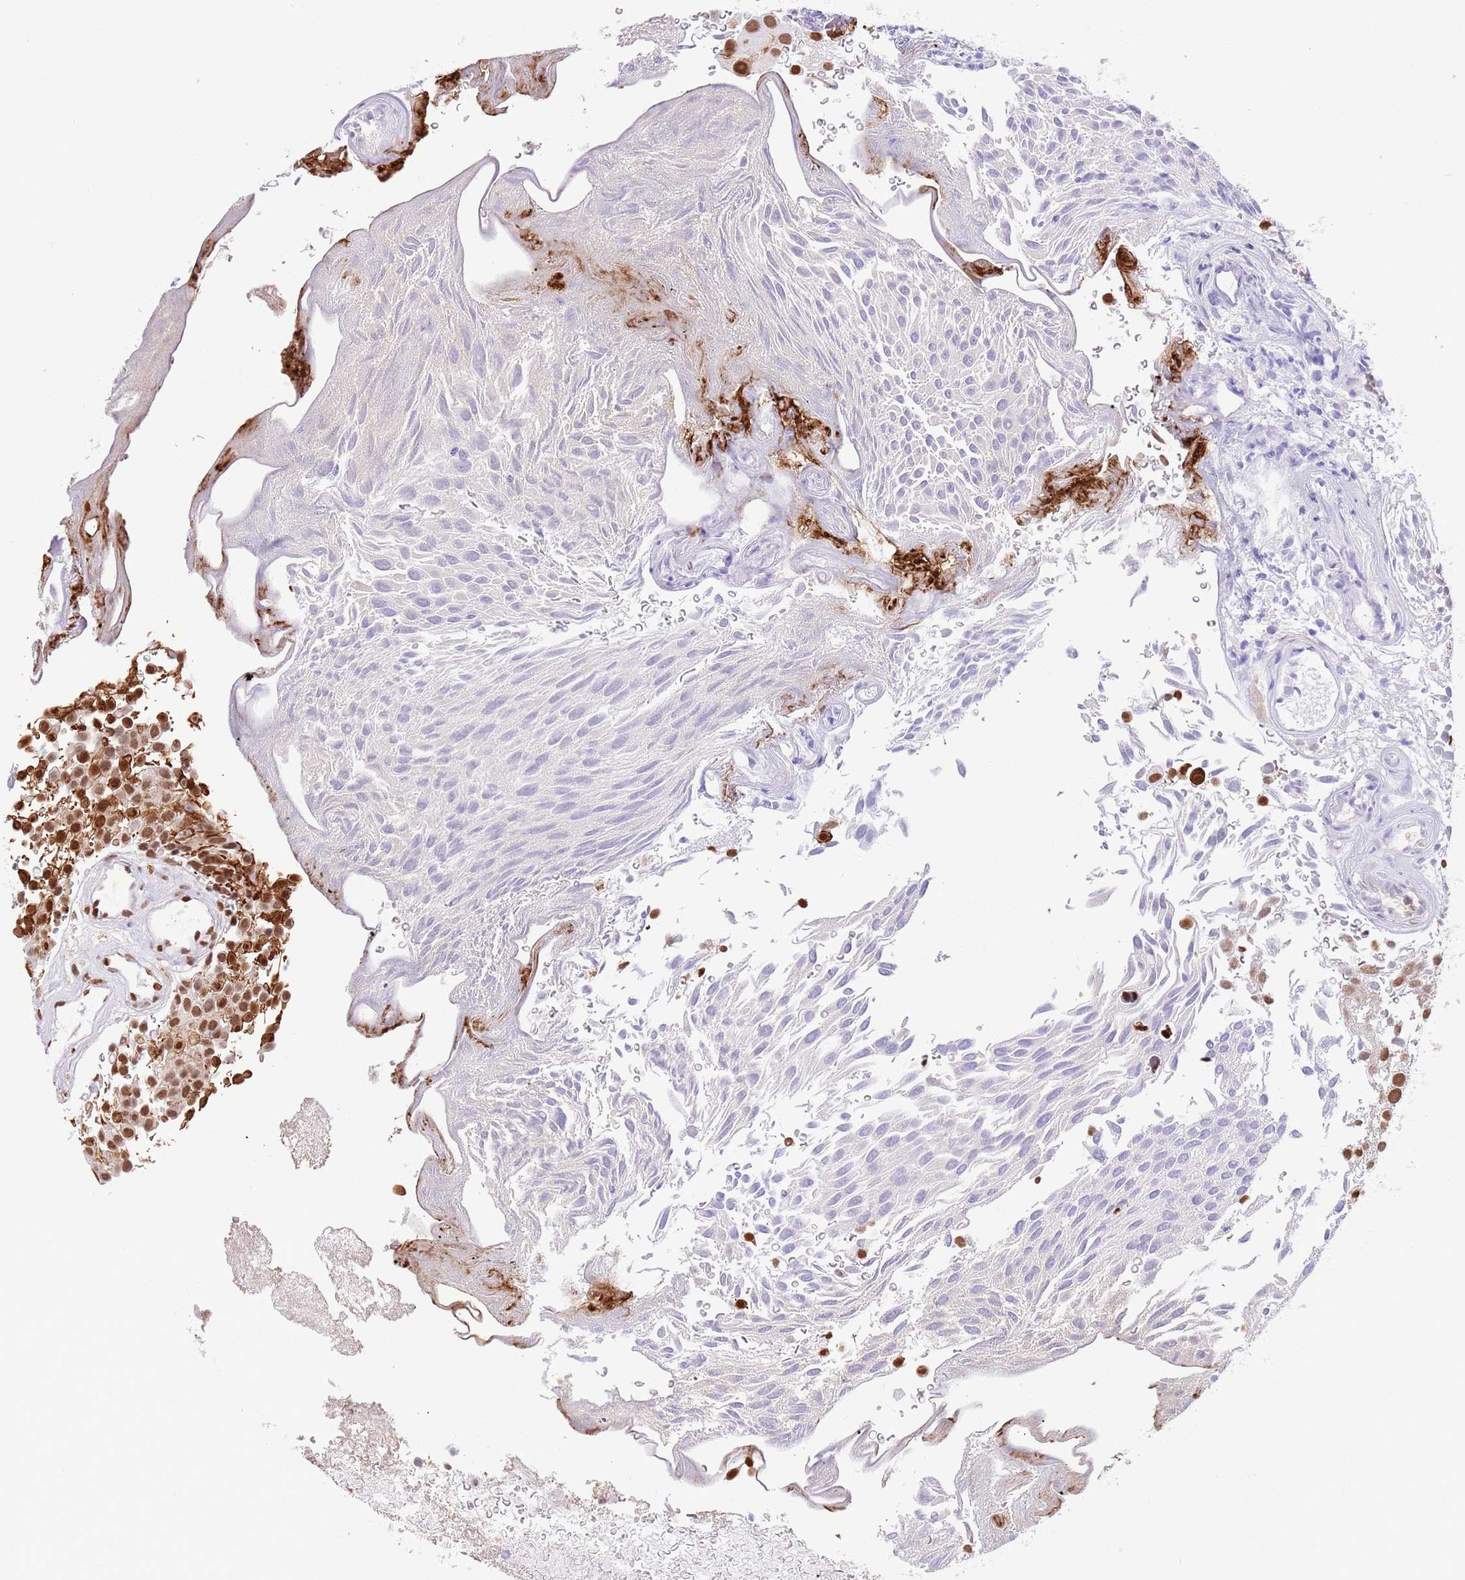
{"staining": {"intensity": "strong", "quantity": "25%-75%", "location": "nuclear"}, "tissue": "urothelial cancer", "cell_type": "Tumor cells", "image_type": "cancer", "snomed": [{"axis": "morphology", "description": "Urothelial carcinoma, Low grade"}, {"axis": "topography", "description": "Urinary bladder"}], "caption": "High-magnification brightfield microscopy of urothelial cancer stained with DAB (brown) and counterstained with hematoxylin (blue). tumor cells exhibit strong nuclear positivity is present in approximately25%-75% of cells. (brown staining indicates protein expression, while blue staining denotes nuclei).", "gene": "TRIM32", "patient": {"sex": "male", "age": 78}}